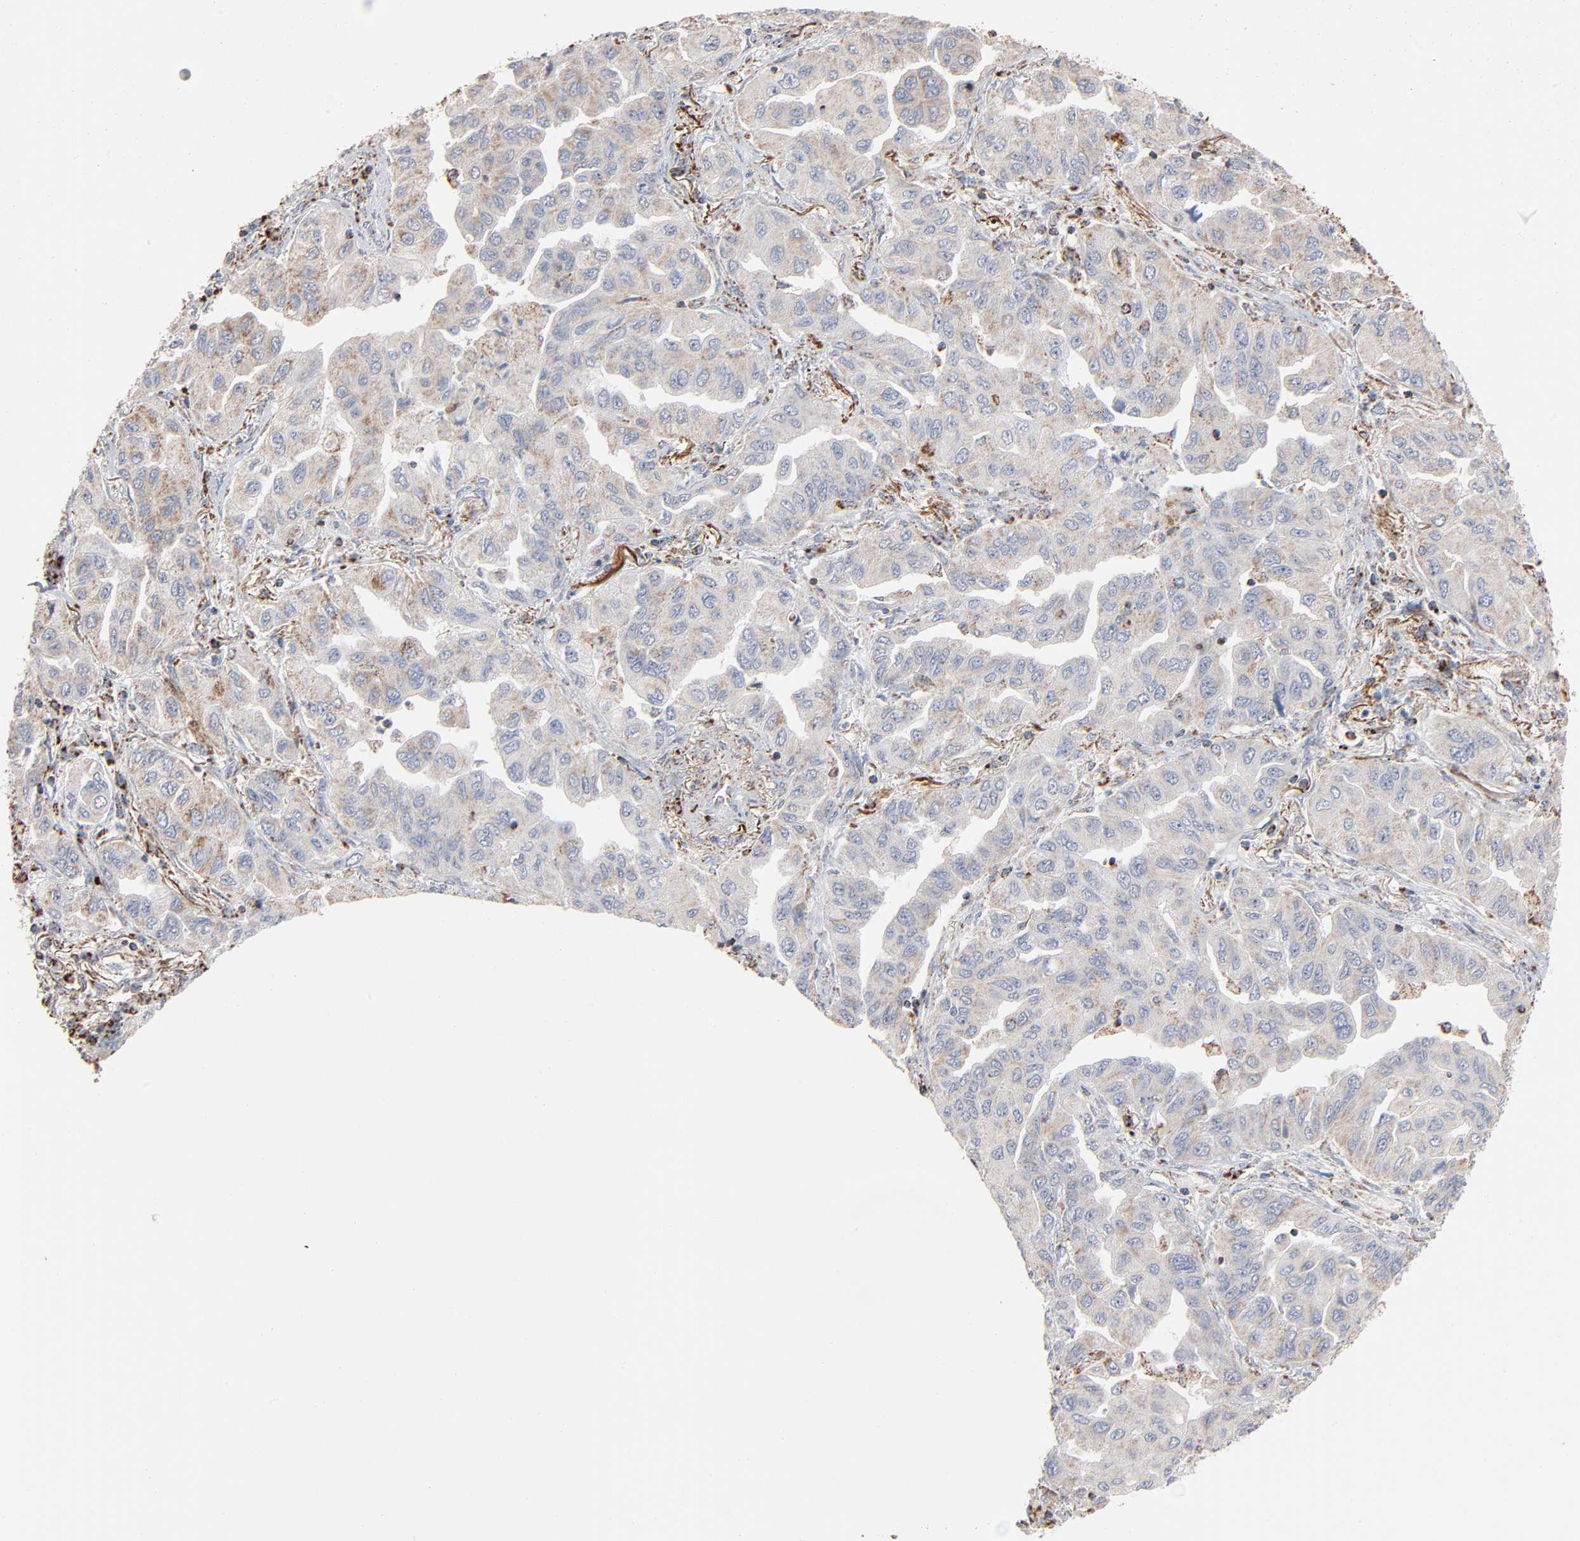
{"staining": {"intensity": "weak", "quantity": ">75%", "location": "cytoplasmic/membranous"}, "tissue": "lung cancer", "cell_type": "Tumor cells", "image_type": "cancer", "snomed": [{"axis": "morphology", "description": "Adenocarcinoma, NOS"}, {"axis": "topography", "description": "Lung"}], "caption": "There is low levels of weak cytoplasmic/membranous staining in tumor cells of lung adenocarcinoma, as demonstrated by immunohistochemical staining (brown color).", "gene": "UQCRC1", "patient": {"sex": "female", "age": 65}}